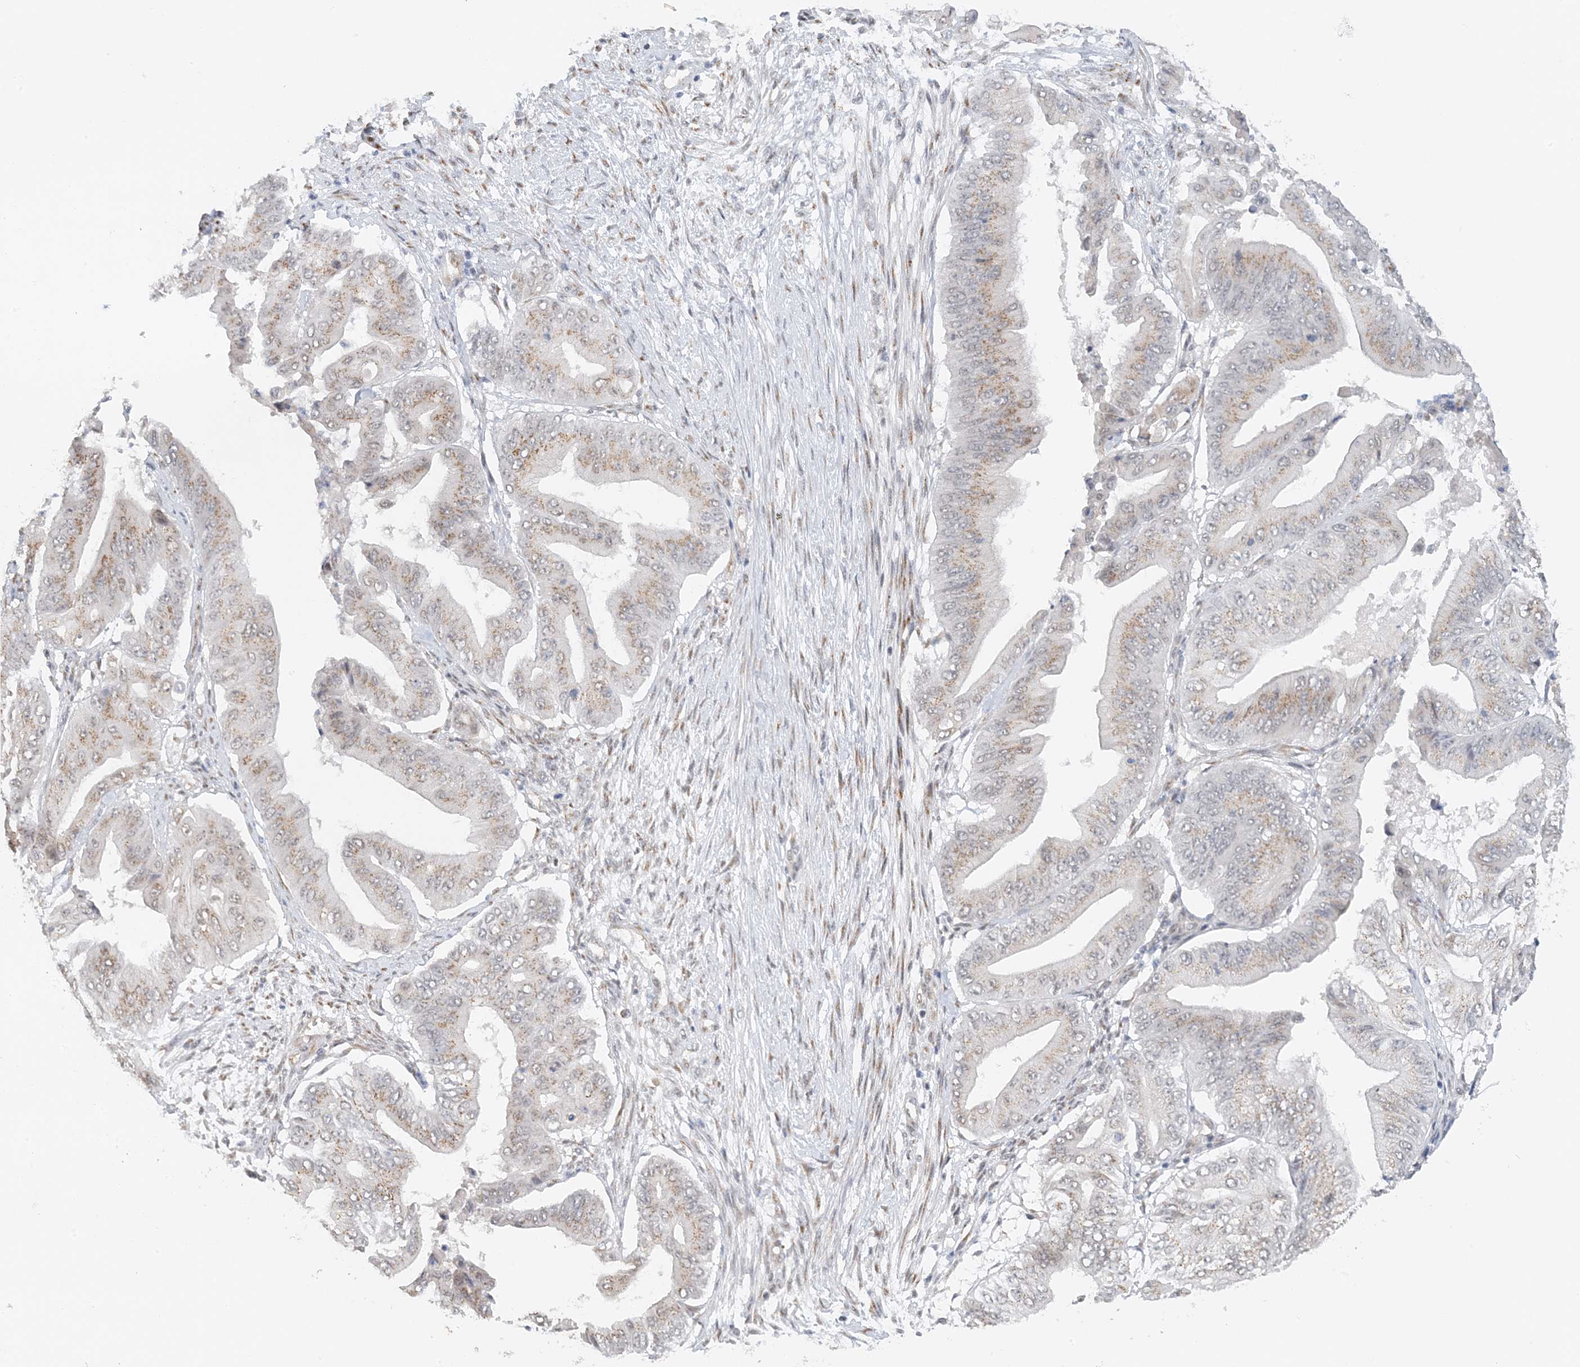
{"staining": {"intensity": "moderate", "quantity": ">75%", "location": "cytoplasmic/membranous"}, "tissue": "pancreatic cancer", "cell_type": "Tumor cells", "image_type": "cancer", "snomed": [{"axis": "morphology", "description": "Adenocarcinoma, NOS"}, {"axis": "topography", "description": "Pancreas"}], "caption": "Protein analysis of pancreatic adenocarcinoma tissue displays moderate cytoplasmic/membranous positivity in about >75% of tumor cells. The protein of interest is stained brown, and the nuclei are stained in blue (DAB IHC with brightfield microscopy, high magnification).", "gene": "ZCCHC4", "patient": {"sex": "female", "age": 77}}